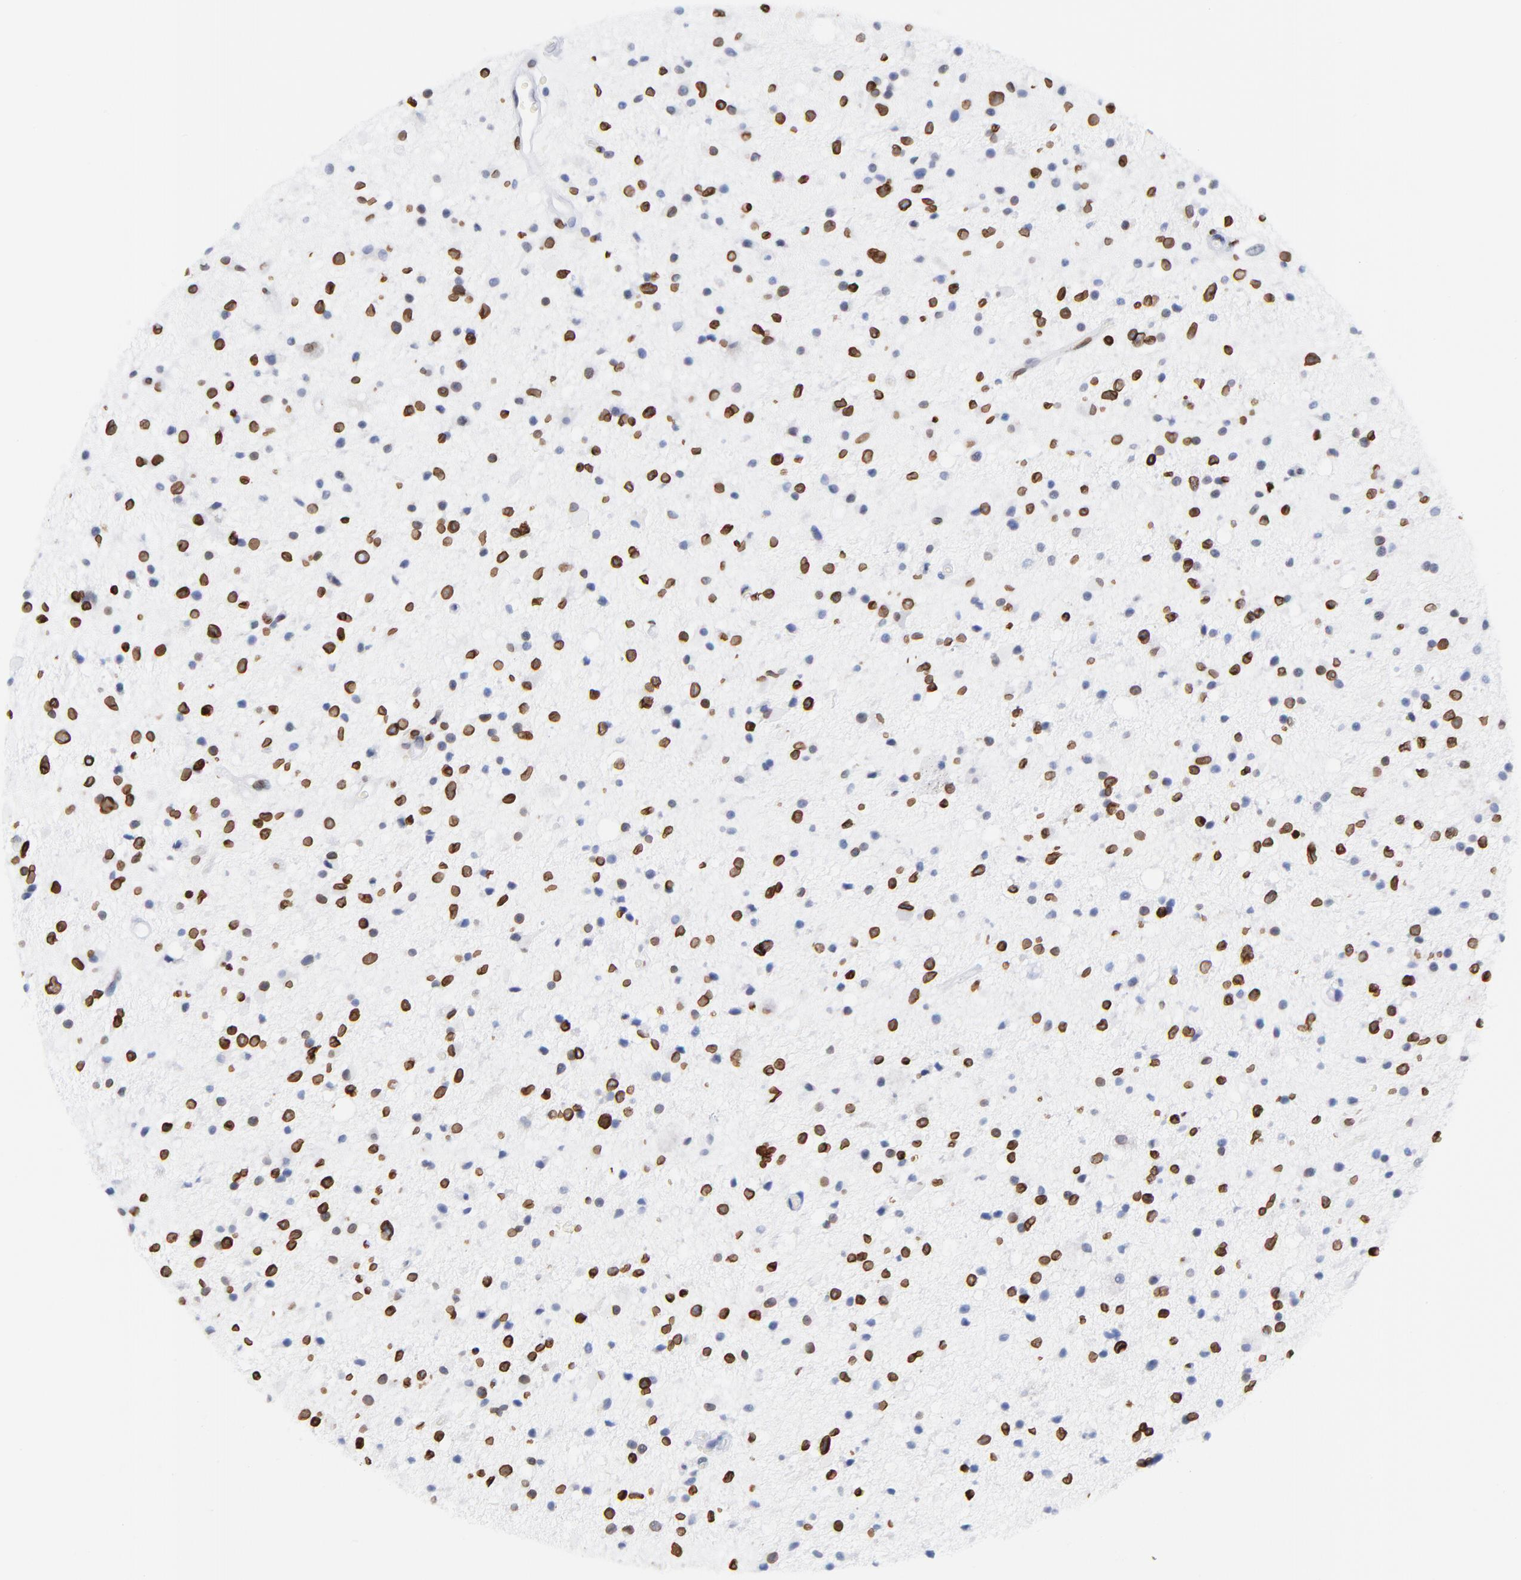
{"staining": {"intensity": "strong", "quantity": ">75%", "location": "cytoplasmic/membranous,nuclear"}, "tissue": "glioma", "cell_type": "Tumor cells", "image_type": "cancer", "snomed": [{"axis": "morphology", "description": "Glioma, malignant, High grade"}, {"axis": "topography", "description": "Brain"}], "caption": "Glioma stained with a protein marker displays strong staining in tumor cells.", "gene": "THAP7", "patient": {"sex": "male", "age": 33}}